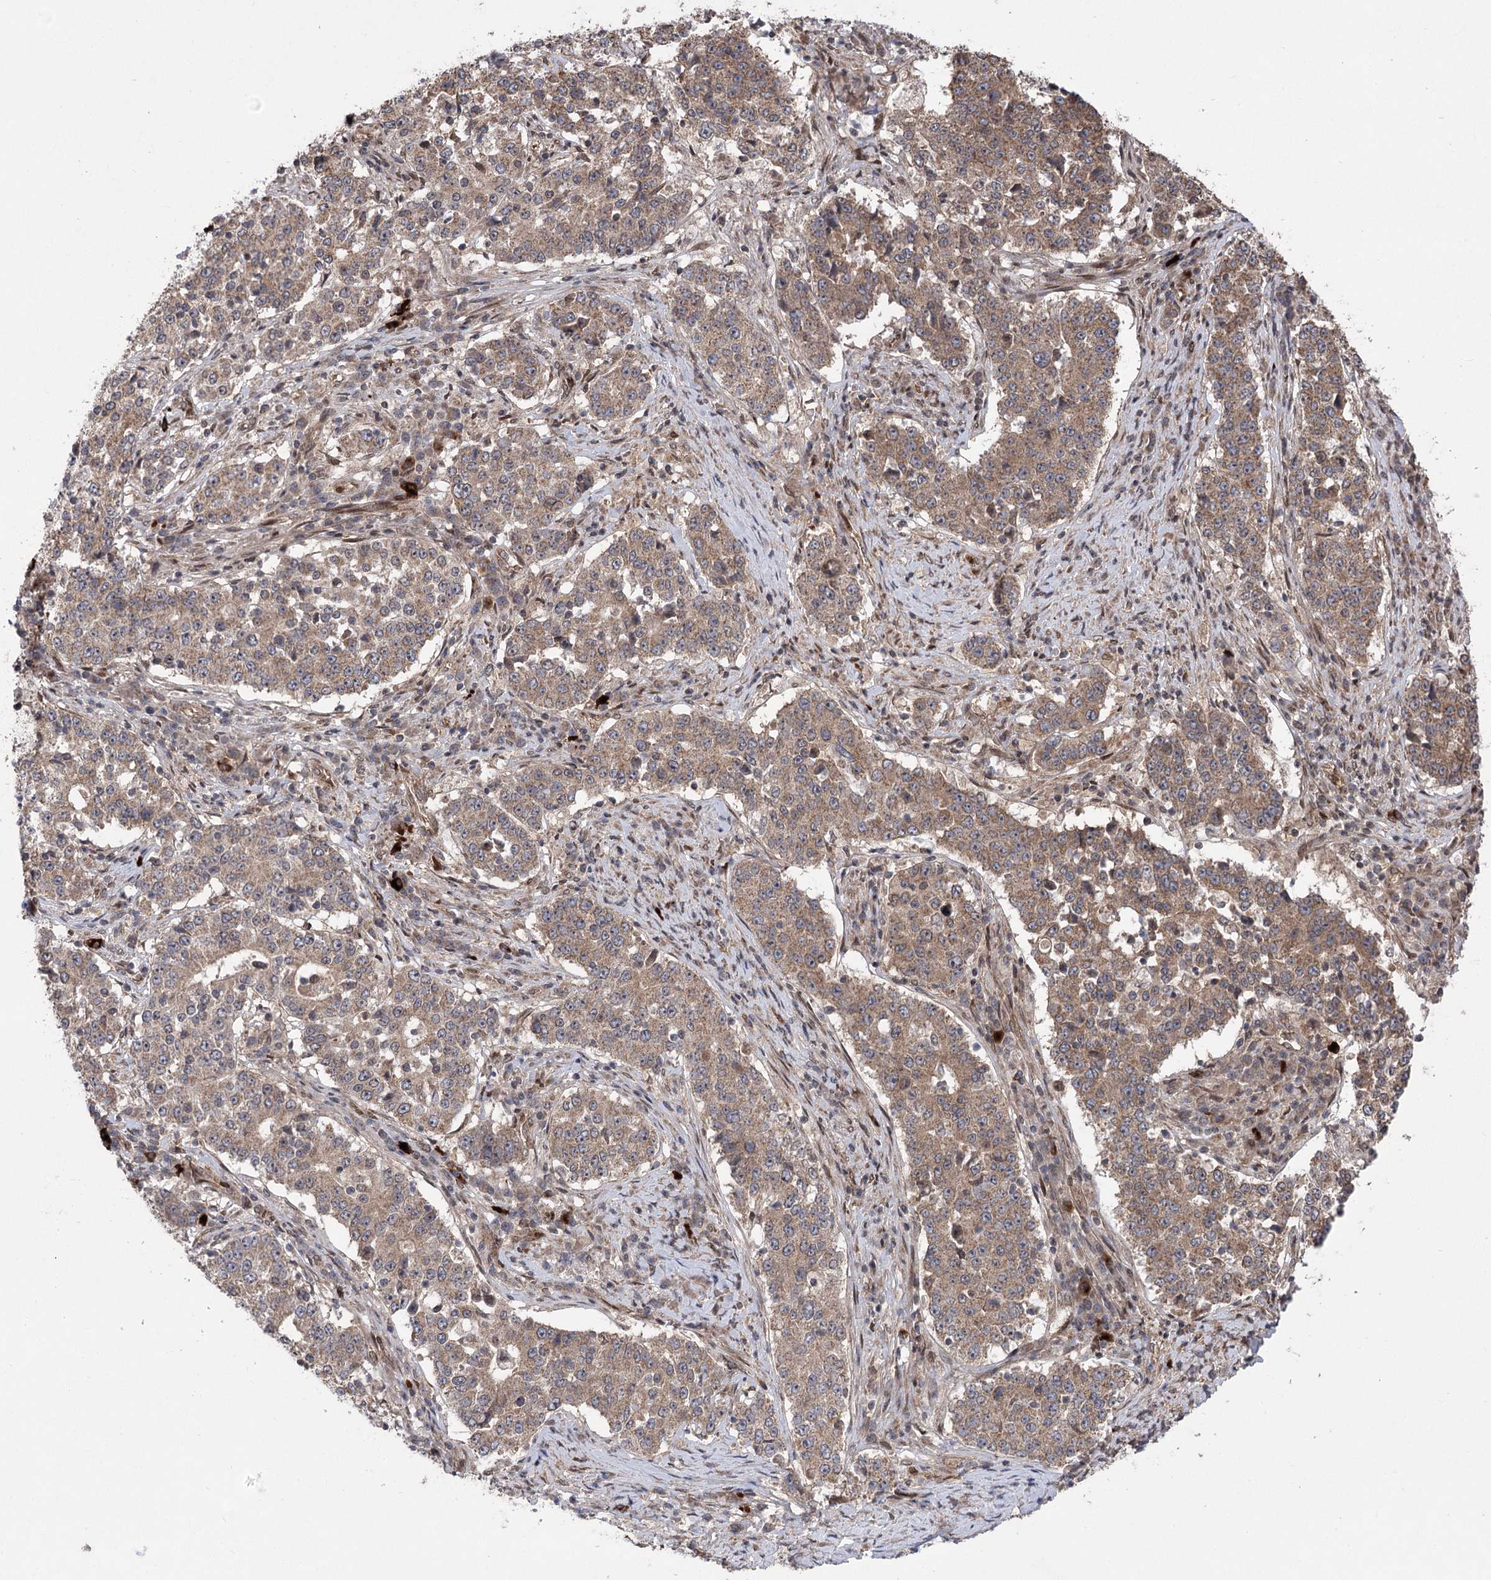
{"staining": {"intensity": "weak", "quantity": ">75%", "location": "cytoplasmic/membranous"}, "tissue": "stomach cancer", "cell_type": "Tumor cells", "image_type": "cancer", "snomed": [{"axis": "morphology", "description": "Adenocarcinoma, NOS"}, {"axis": "topography", "description": "Stomach"}], "caption": "Immunohistochemical staining of human adenocarcinoma (stomach) demonstrates low levels of weak cytoplasmic/membranous staining in about >75% of tumor cells.", "gene": "TENM2", "patient": {"sex": "male", "age": 59}}